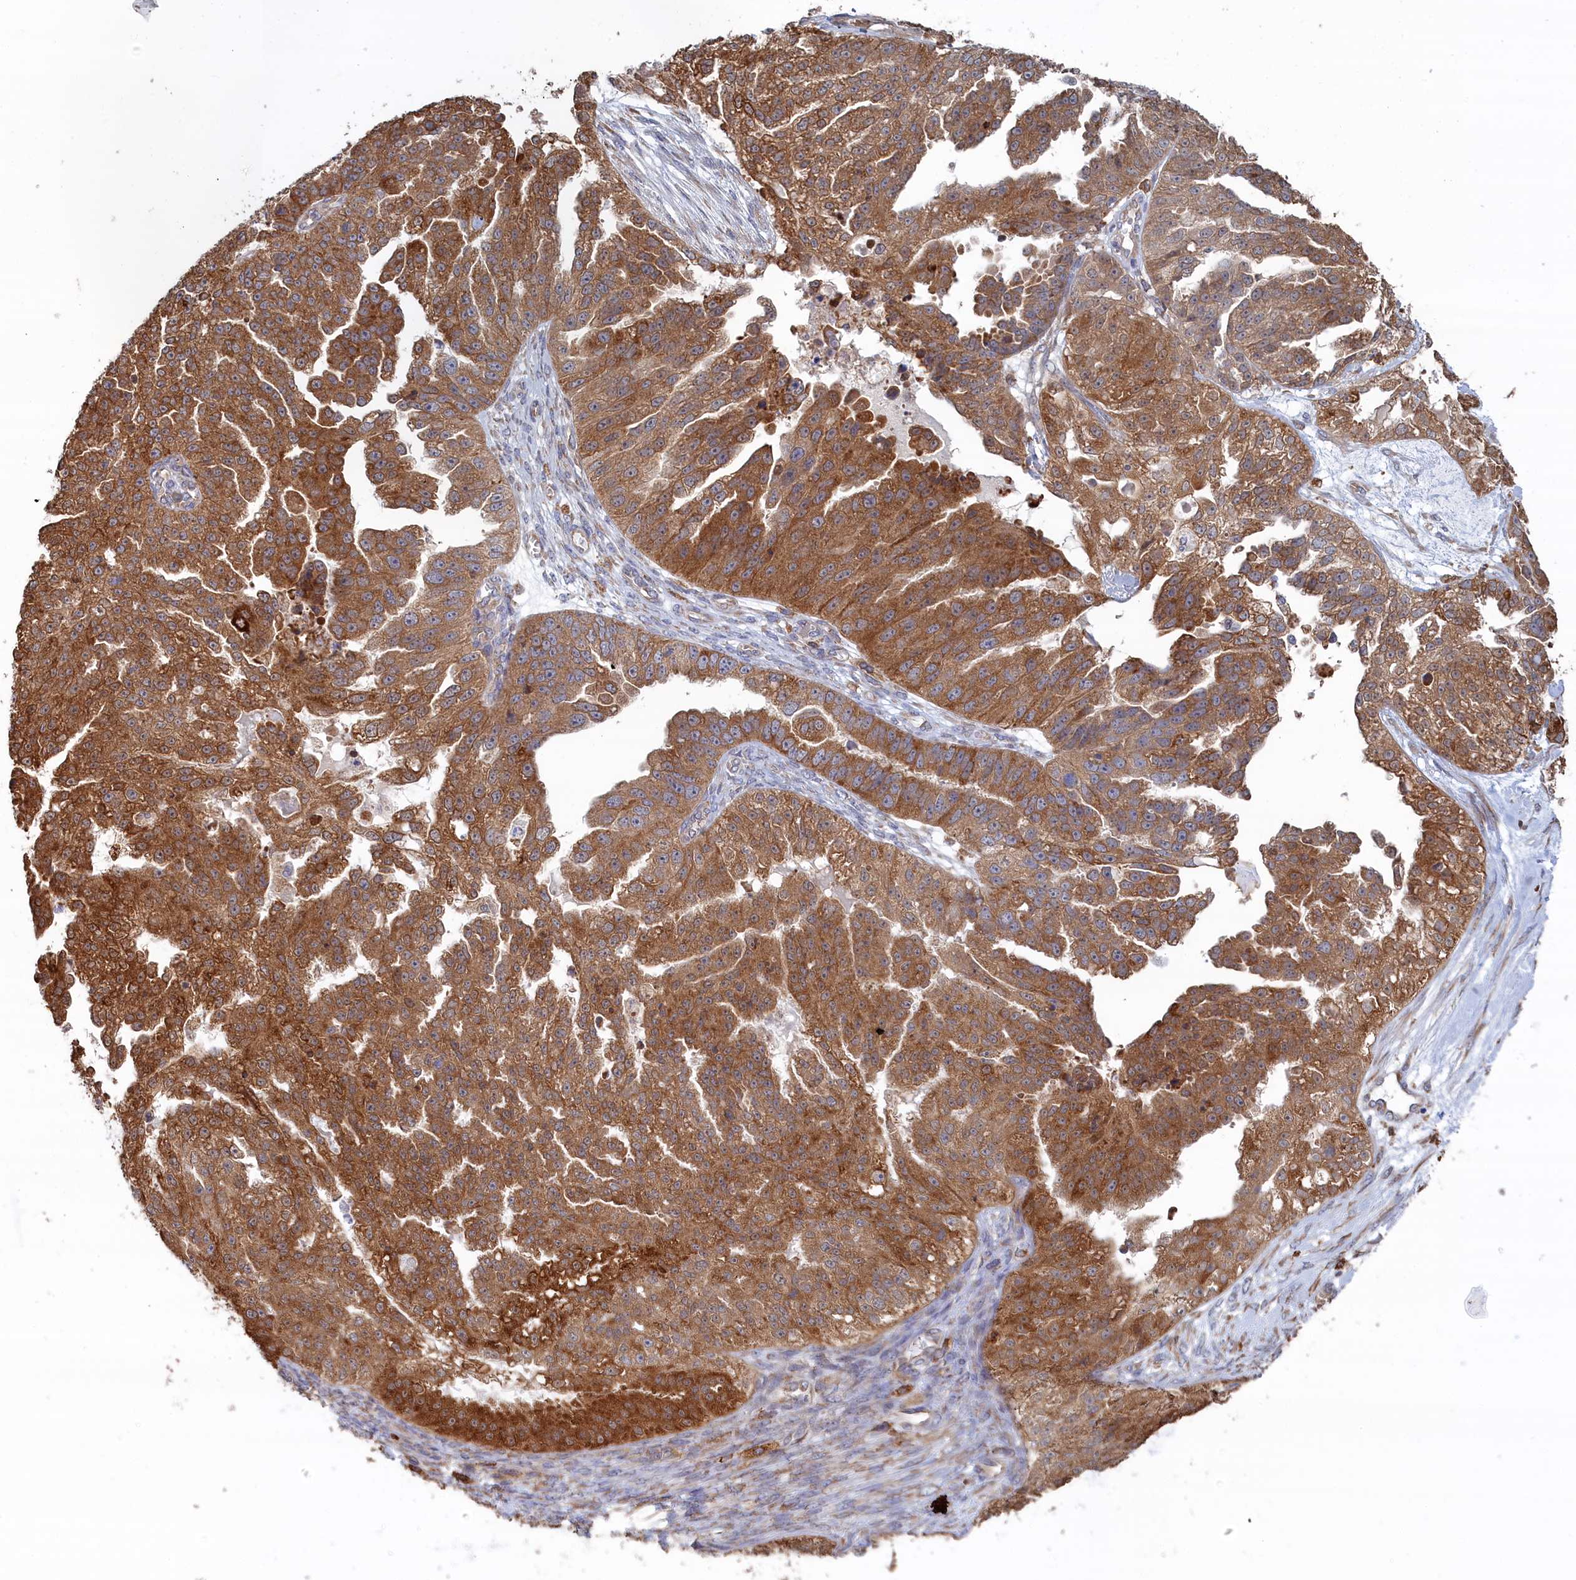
{"staining": {"intensity": "moderate", "quantity": ">75%", "location": "cytoplasmic/membranous"}, "tissue": "ovarian cancer", "cell_type": "Tumor cells", "image_type": "cancer", "snomed": [{"axis": "morphology", "description": "Cystadenocarcinoma, serous, NOS"}, {"axis": "topography", "description": "Ovary"}], "caption": "Immunohistochemistry of human serous cystadenocarcinoma (ovarian) shows medium levels of moderate cytoplasmic/membranous positivity in approximately >75% of tumor cells. Ihc stains the protein in brown and the nuclei are stained blue.", "gene": "BPIFB6", "patient": {"sex": "female", "age": 58}}